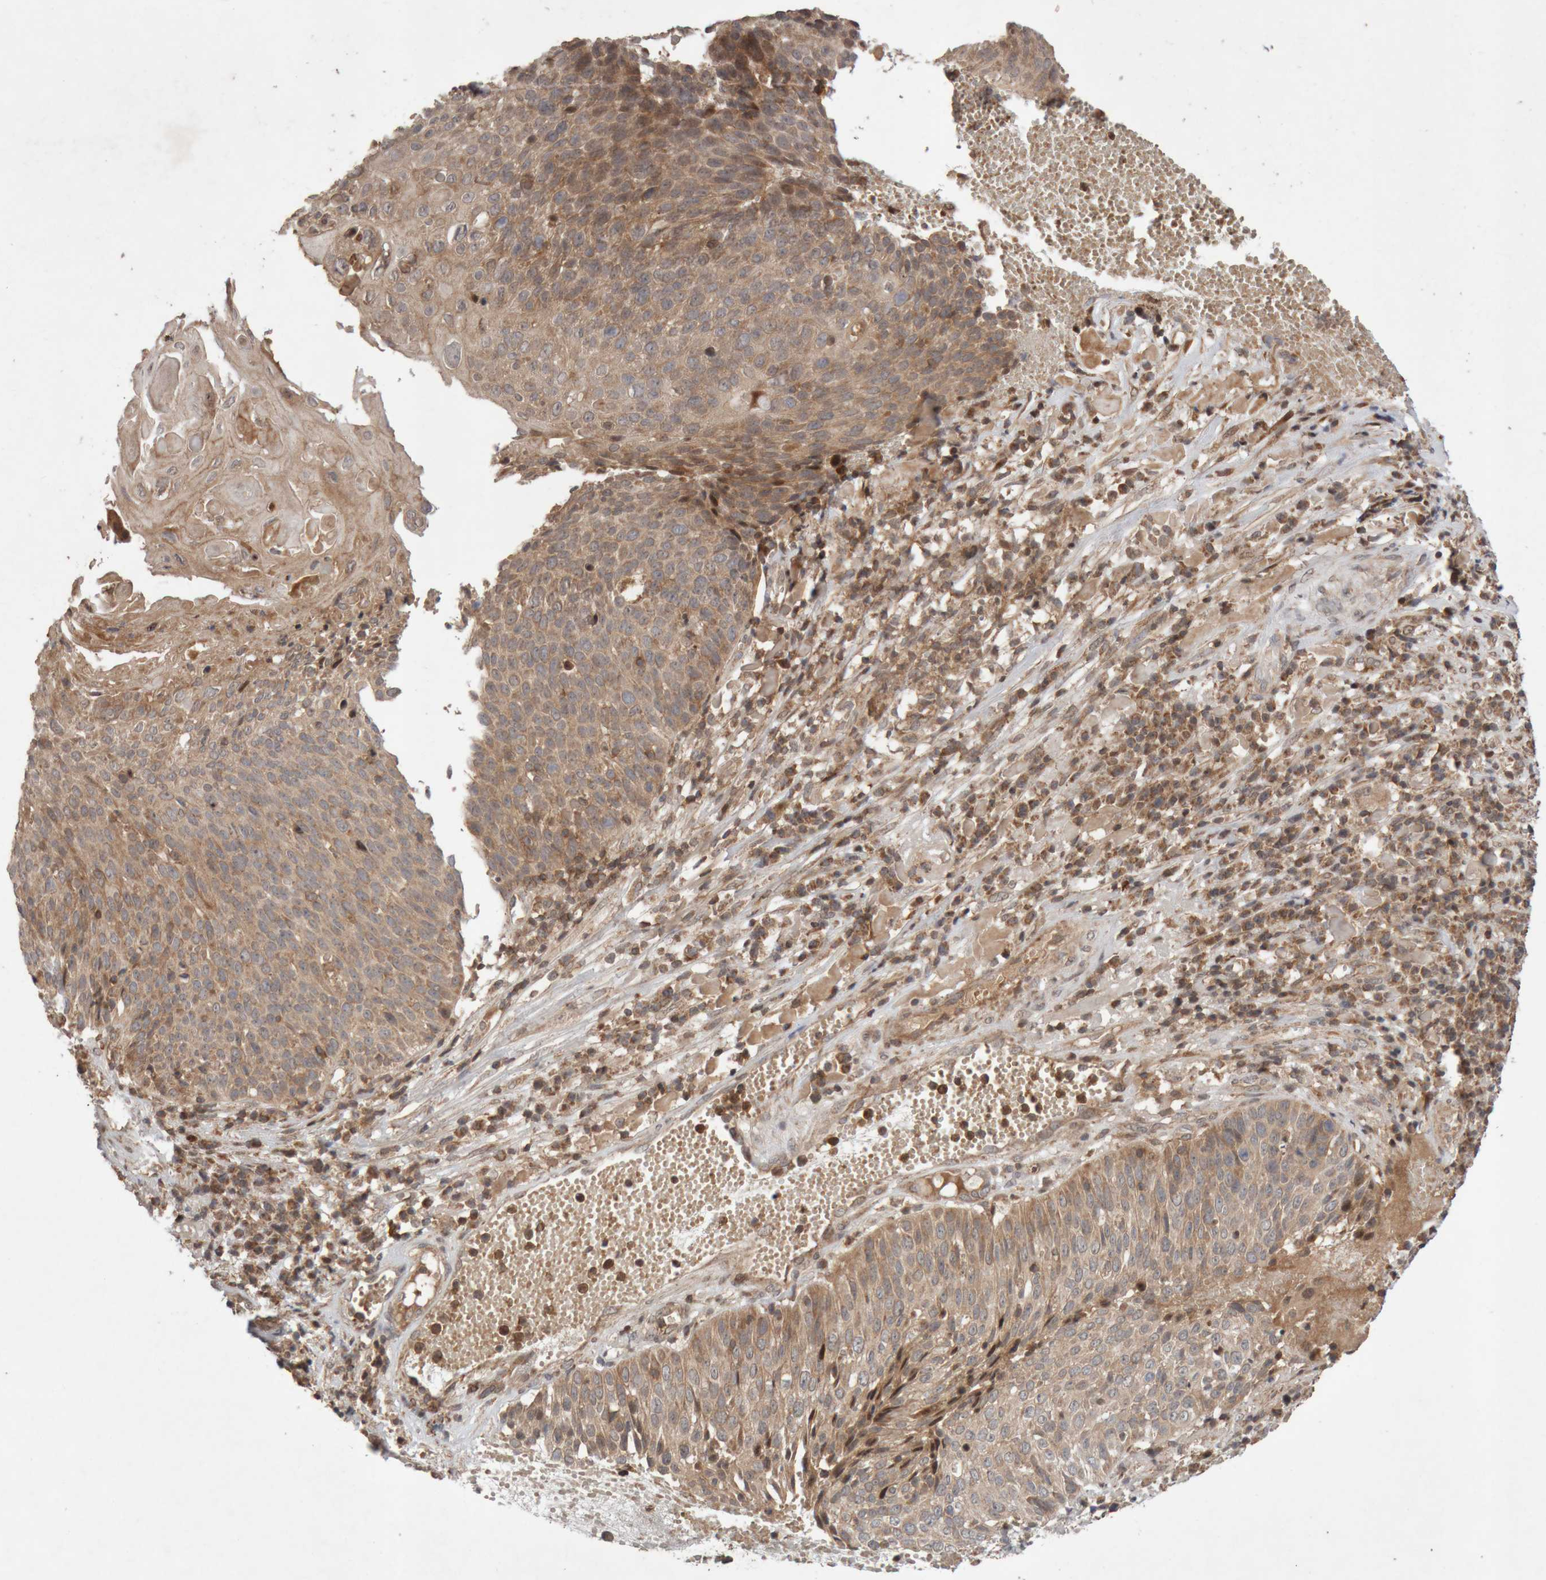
{"staining": {"intensity": "moderate", "quantity": ">75%", "location": "cytoplasmic/membranous"}, "tissue": "cervical cancer", "cell_type": "Tumor cells", "image_type": "cancer", "snomed": [{"axis": "morphology", "description": "Squamous cell carcinoma, NOS"}, {"axis": "topography", "description": "Cervix"}], "caption": "Brown immunohistochemical staining in human cervical cancer (squamous cell carcinoma) shows moderate cytoplasmic/membranous staining in approximately >75% of tumor cells.", "gene": "KIF21B", "patient": {"sex": "female", "age": 74}}